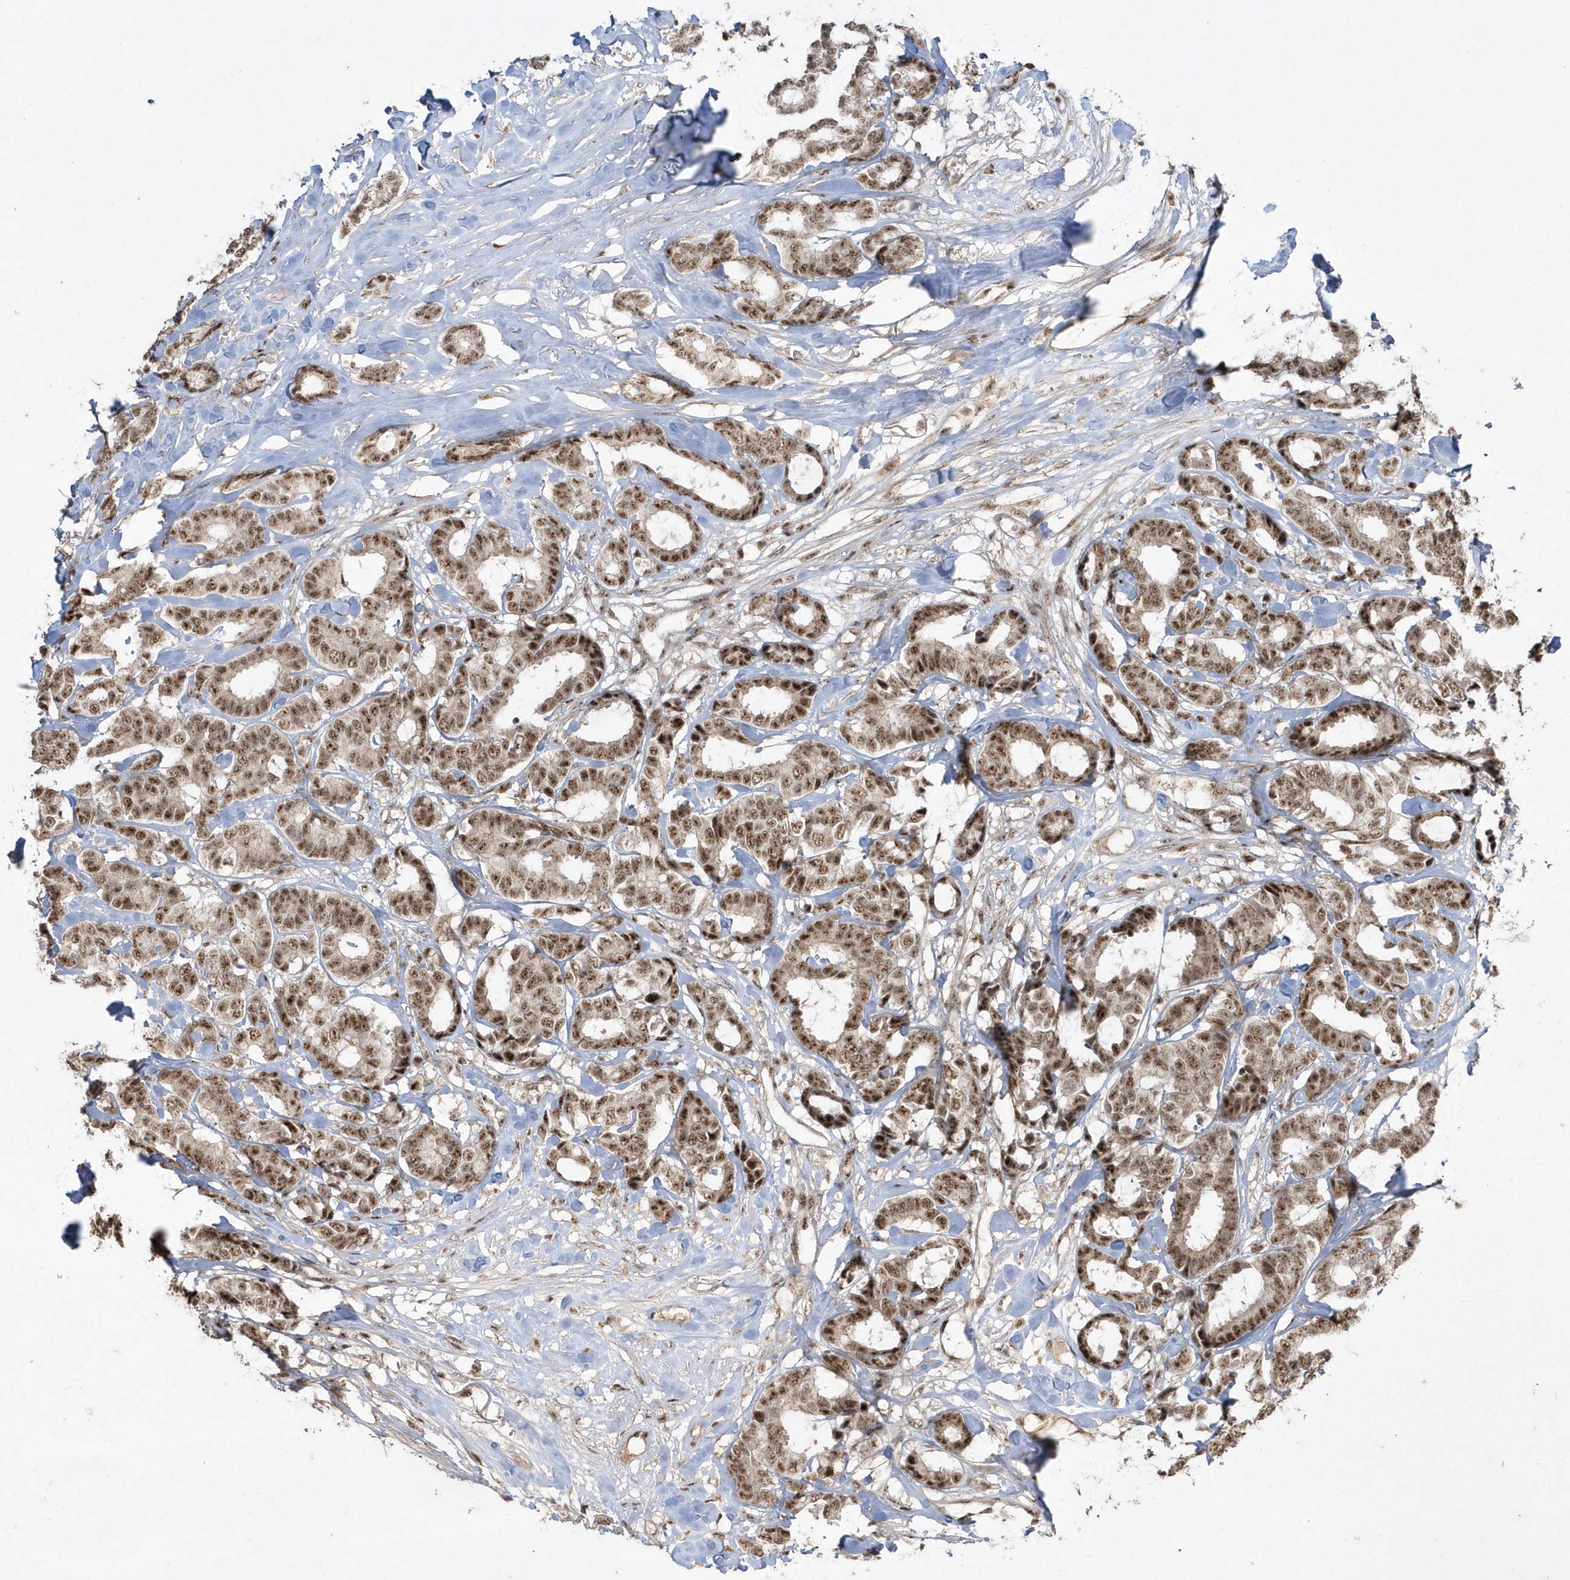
{"staining": {"intensity": "strong", "quantity": ">75%", "location": "nuclear"}, "tissue": "breast cancer", "cell_type": "Tumor cells", "image_type": "cancer", "snomed": [{"axis": "morphology", "description": "Duct carcinoma"}, {"axis": "topography", "description": "Breast"}], "caption": "Tumor cells exhibit high levels of strong nuclear positivity in about >75% of cells in breast infiltrating ductal carcinoma.", "gene": "POLR3B", "patient": {"sex": "female", "age": 87}}